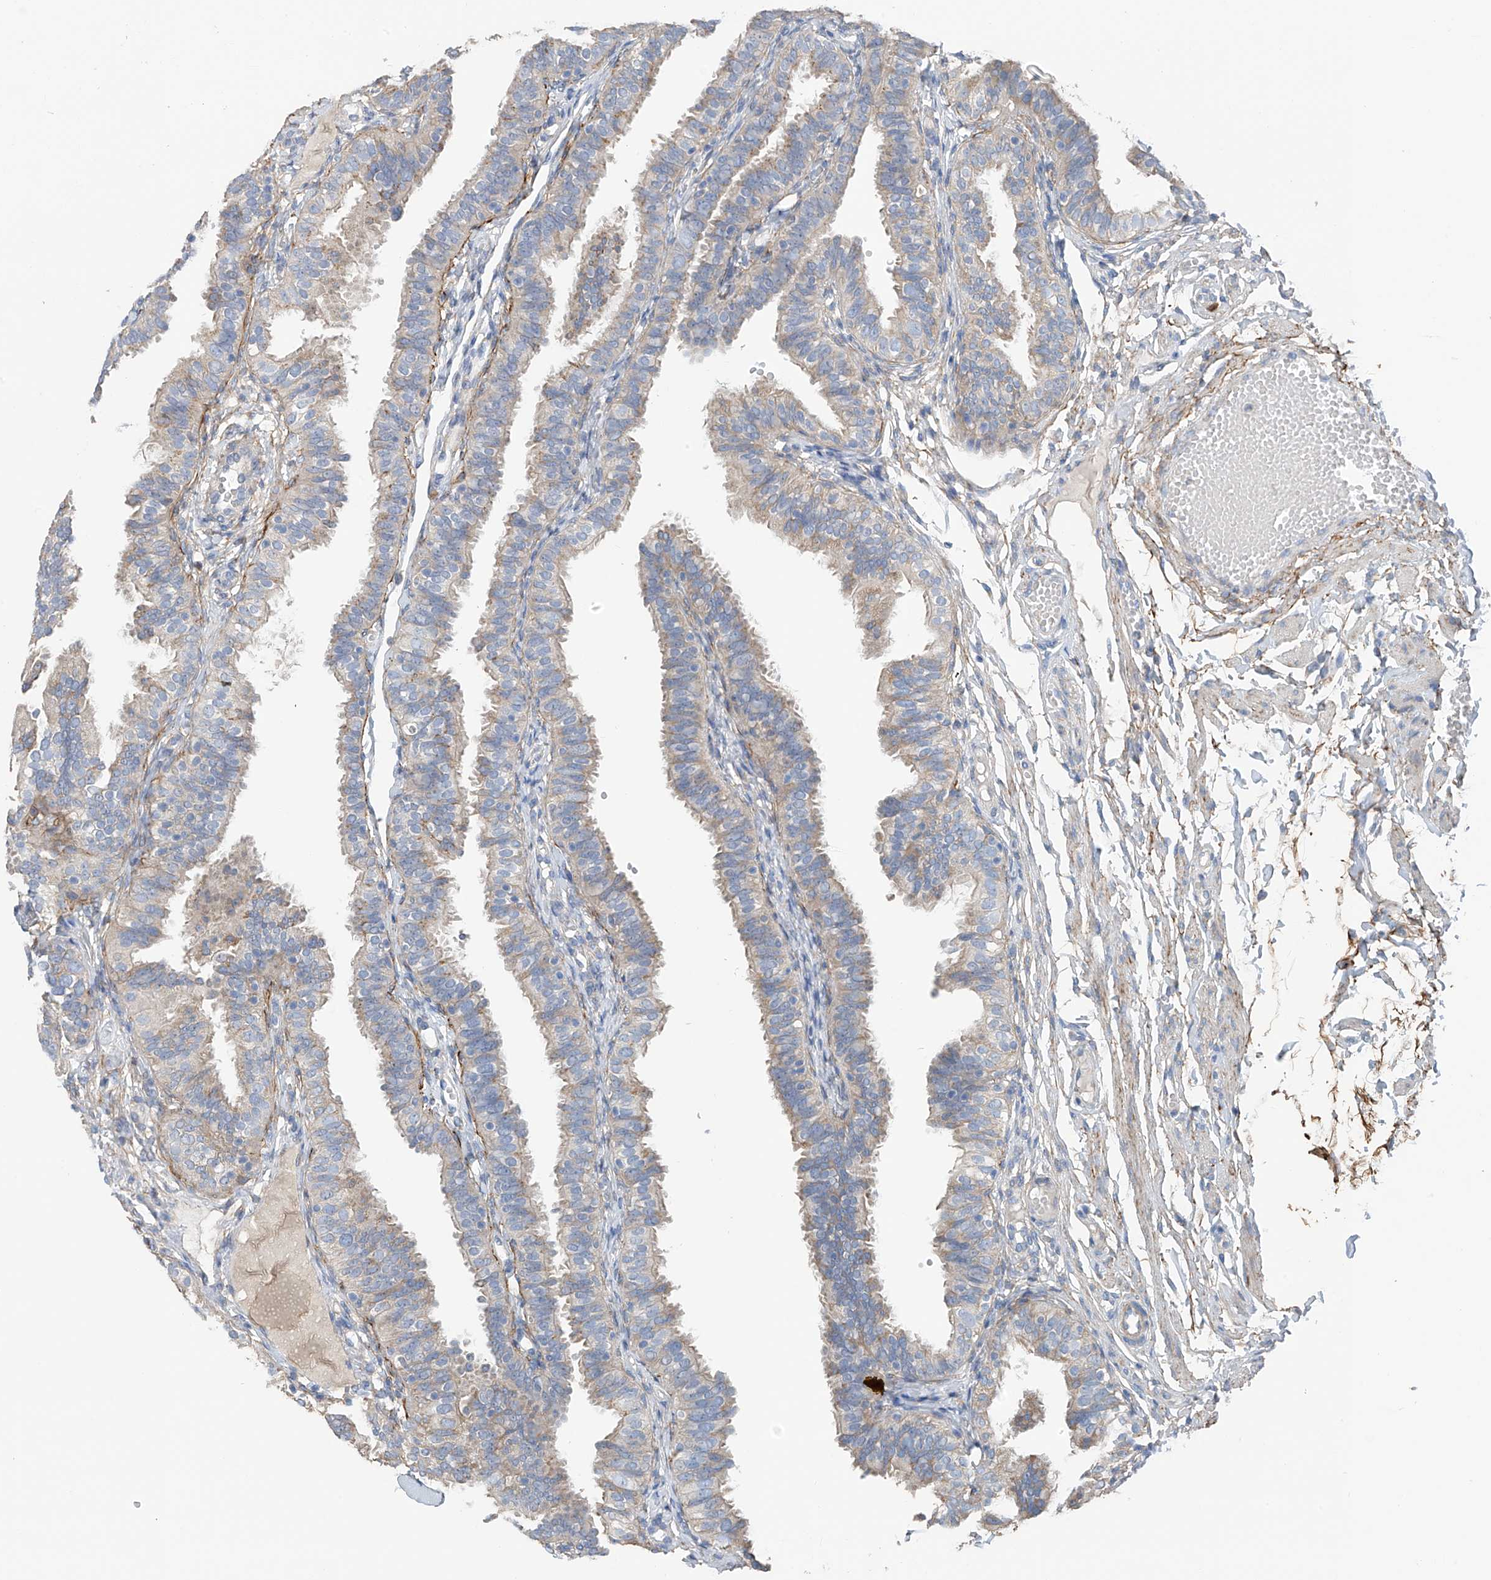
{"staining": {"intensity": "negative", "quantity": "none", "location": "none"}, "tissue": "fallopian tube", "cell_type": "Glandular cells", "image_type": "normal", "snomed": [{"axis": "morphology", "description": "Normal tissue, NOS"}, {"axis": "topography", "description": "Fallopian tube"}], "caption": "There is no significant positivity in glandular cells of fallopian tube. (DAB (3,3'-diaminobenzidine) immunohistochemistry (IHC), high magnification).", "gene": "GALNTL6", "patient": {"sex": "female", "age": 35}}